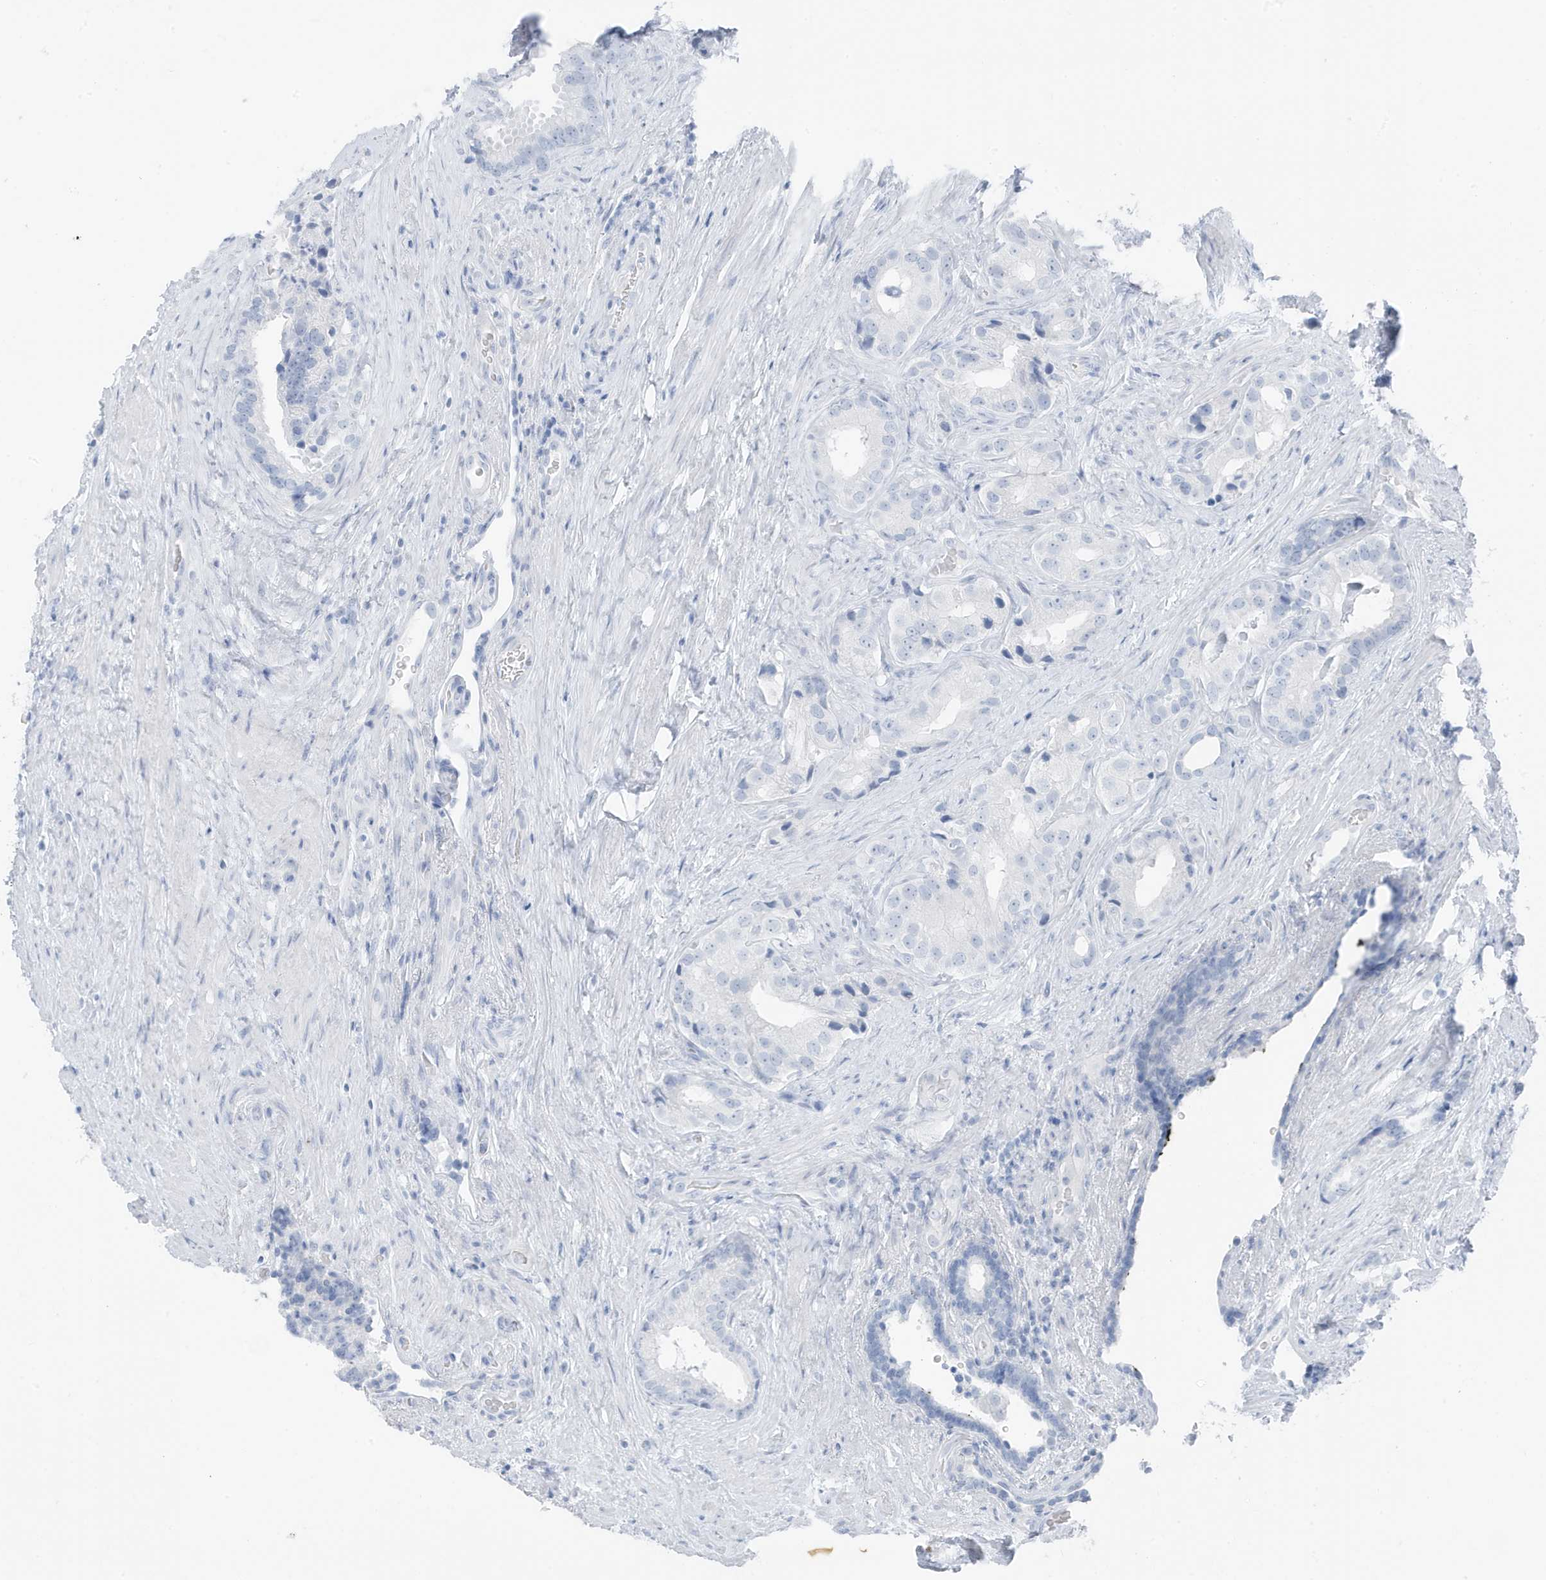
{"staining": {"intensity": "negative", "quantity": "none", "location": "none"}, "tissue": "prostate cancer", "cell_type": "Tumor cells", "image_type": "cancer", "snomed": [{"axis": "morphology", "description": "Adenocarcinoma, Low grade"}, {"axis": "topography", "description": "Prostate"}], "caption": "Protein analysis of adenocarcinoma (low-grade) (prostate) demonstrates no significant staining in tumor cells. (DAB IHC visualized using brightfield microscopy, high magnification).", "gene": "ZFP64", "patient": {"sex": "male", "age": 71}}